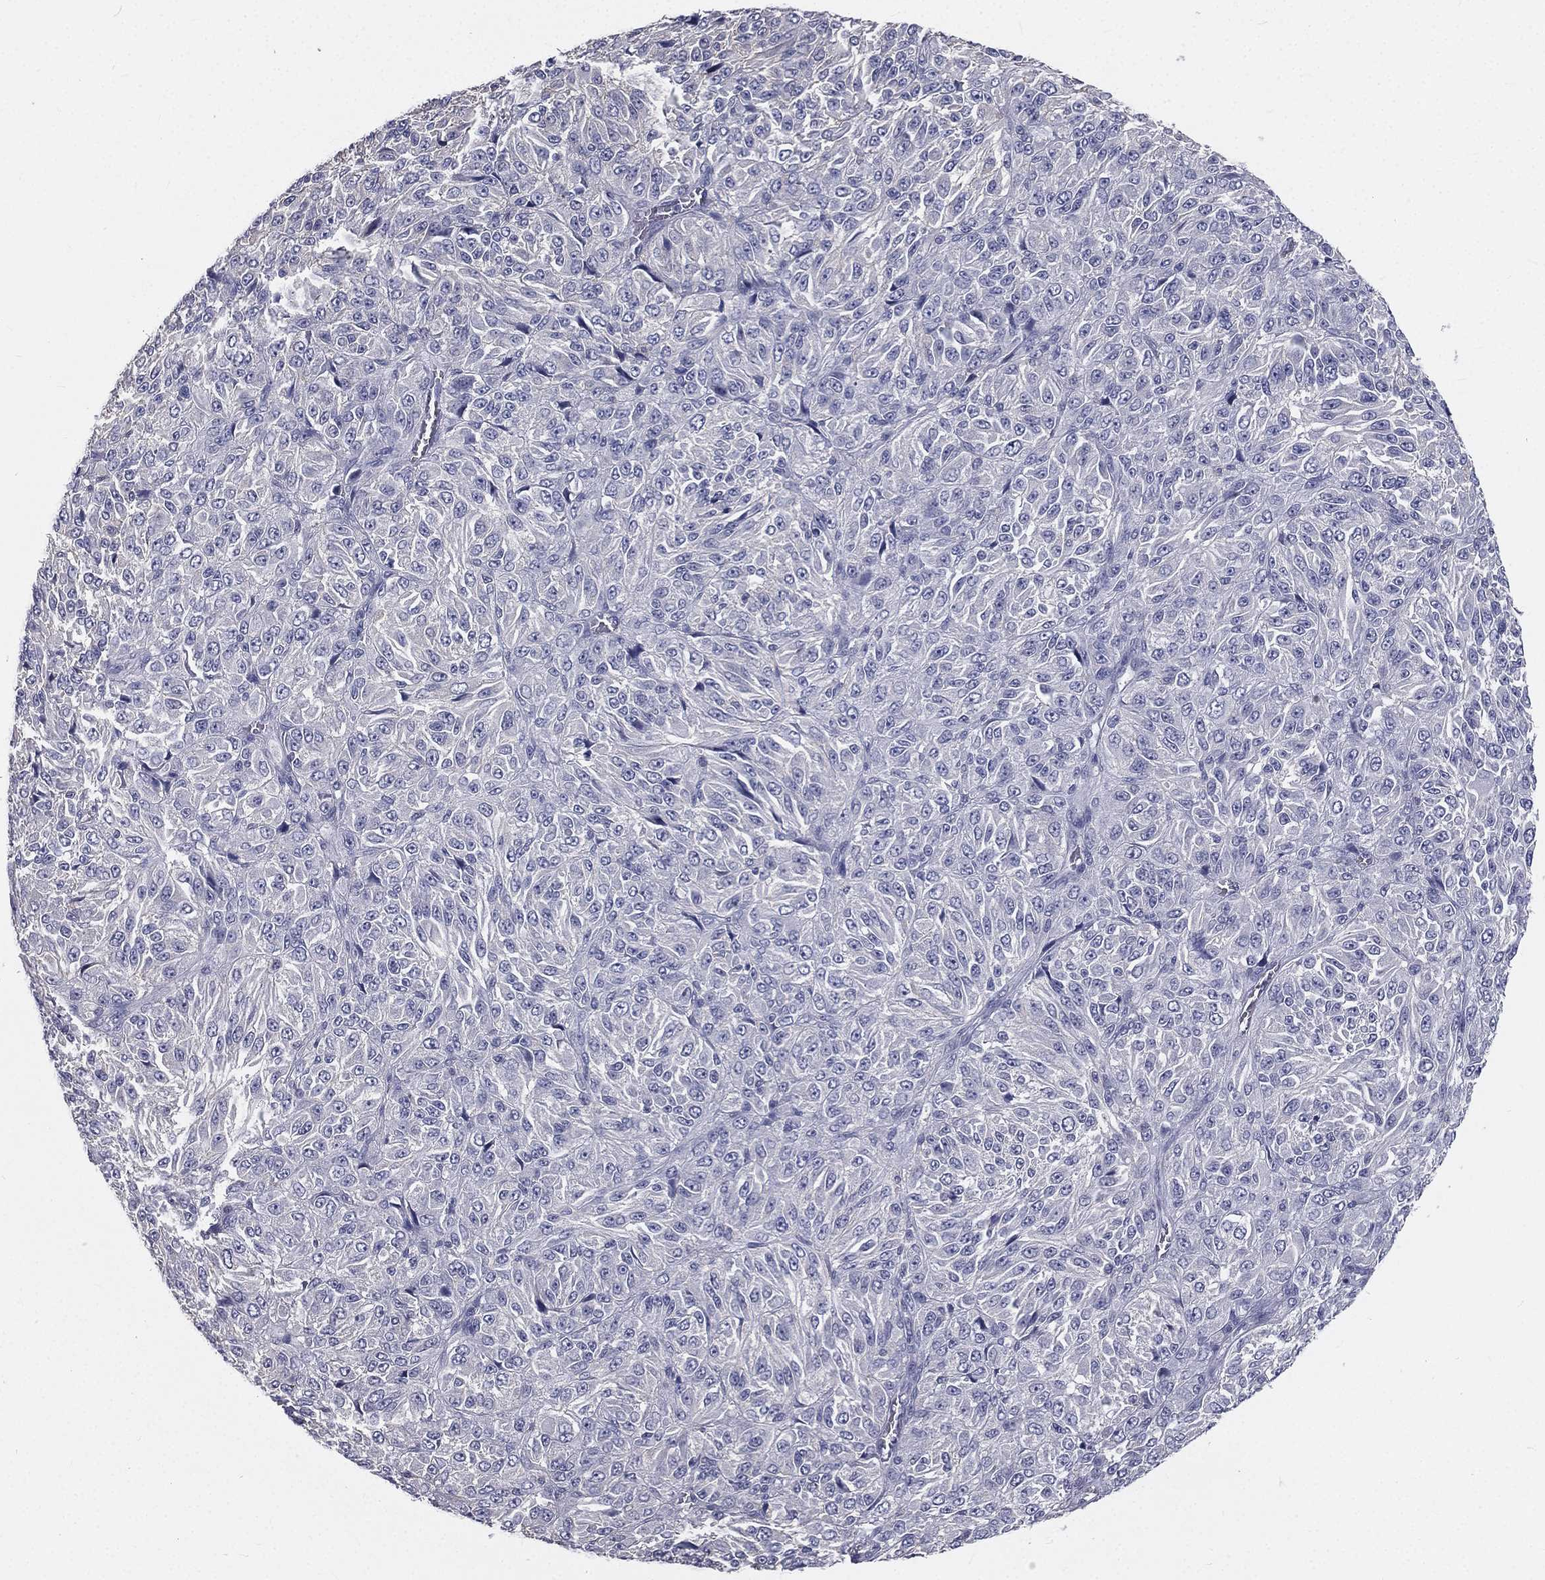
{"staining": {"intensity": "negative", "quantity": "none", "location": "none"}, "tissue": "melanoma", "cell_type": "Tumor cells", "image_type": "cancer", "snomed": [{"axis": "morphology", "description": "Malignant melanoma, Metastatic site"}, {"axis": "topography", "description": "Brain"}], "caption": "The histopathology image reveals no staining of tumor cells in melanoma.", "gene": "MUC13", "patient": {"sex": "female", "age": 56}}